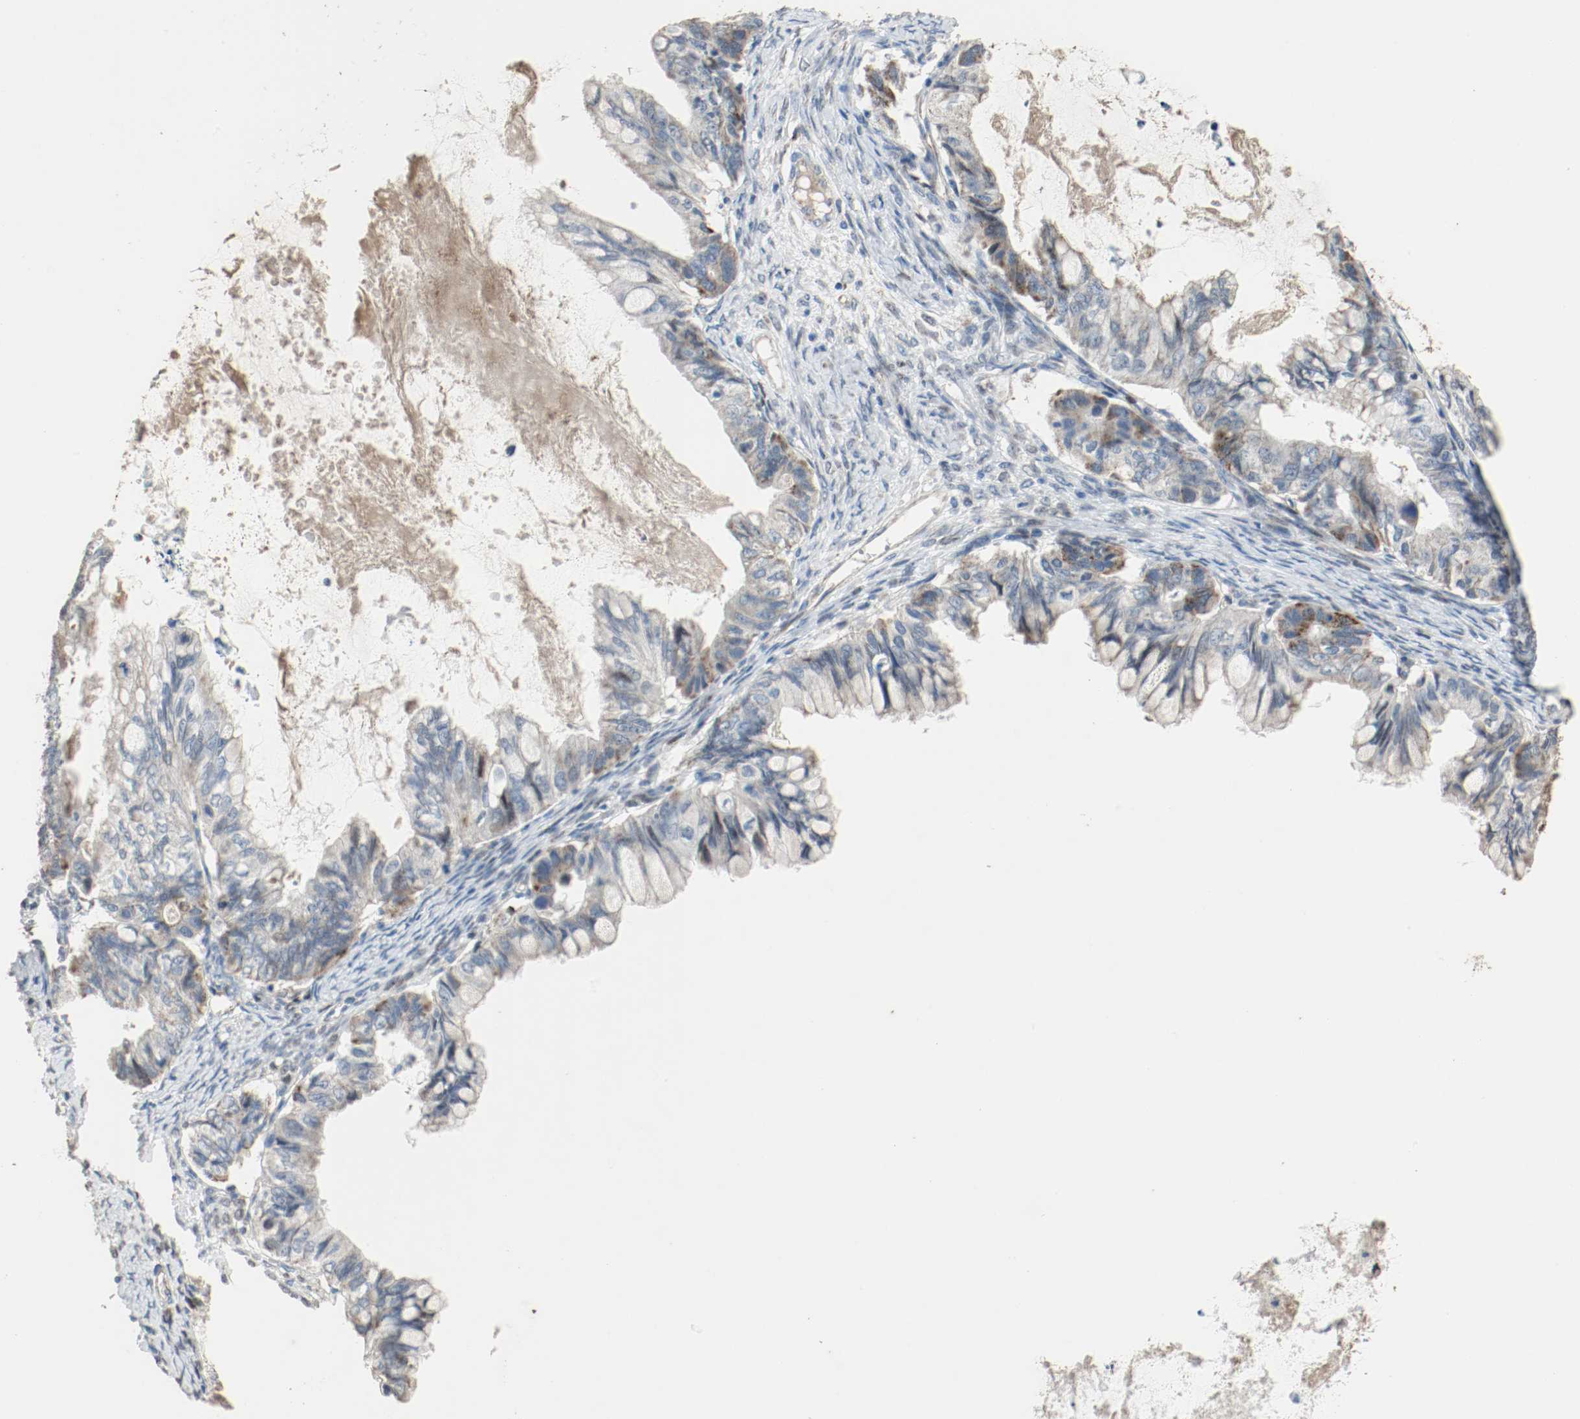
{"staining": {"intensity": "moderate", "quantity": "25%-75%", "location": "cytoplasmic/membranous"}, "tissue": "ovarian cancer", "cell_type": "Tumor cells", "image_type": "cancer", "snomed": [{"axis": "morphology", "description": "Cystadenocarcinoma, mucinous, NOS"}, {"axis": "topography", "description": "Ovary"}], "caption": "This is a histology image of IHC staining of mucinous cystadenocarcinoma (ovarian), which shows moderate expression in the cytoplasmic/membranous of tumor cells.", "gene": "ALDH4A1", "patient": {"sex": "female", "age": 80}}